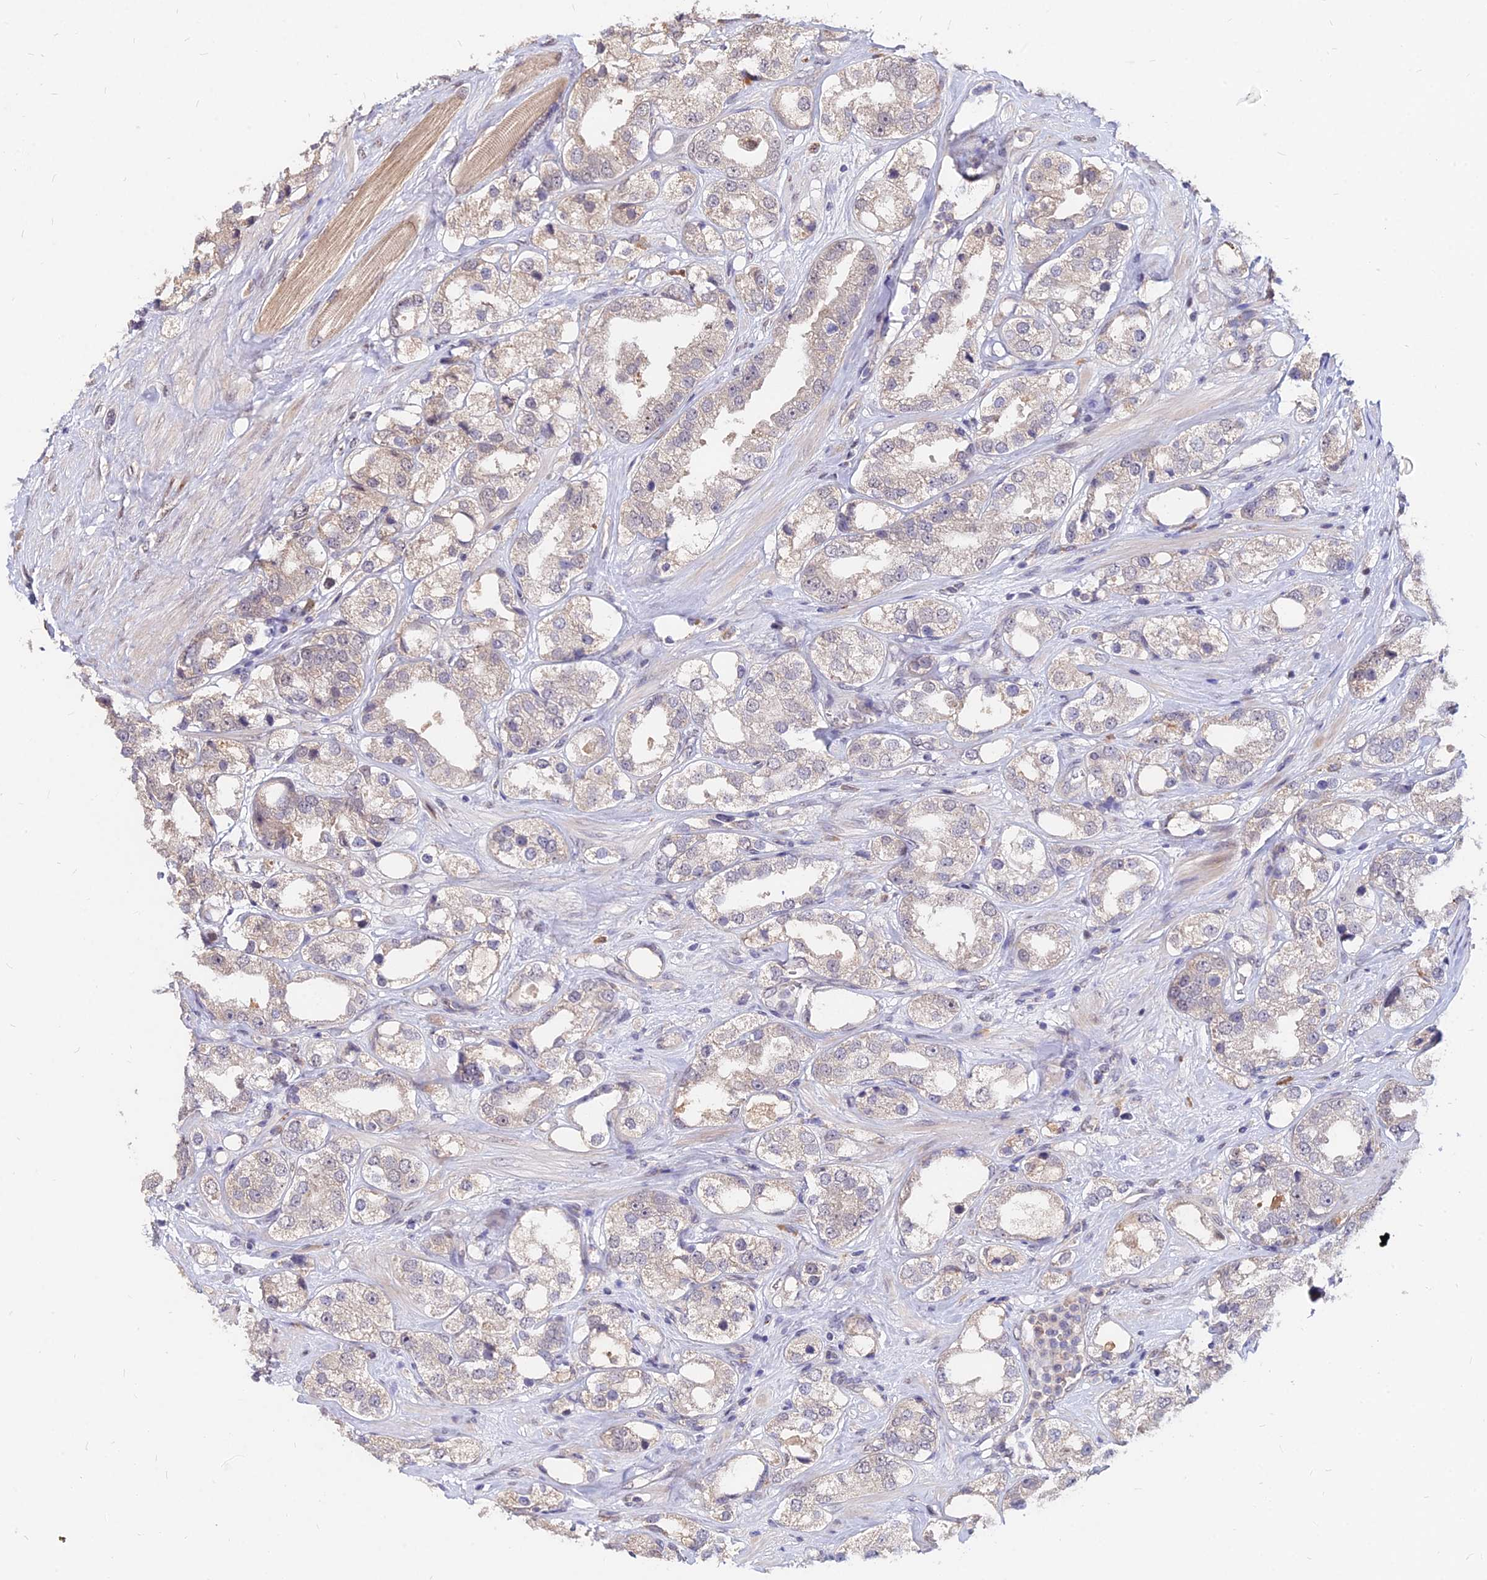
{"staining": {"intensity": "weak", "quantity": "<25%", "location": "cytoplasmic/membranous"}, "tissue": "prostate cancer", "cell_type": "Tumor cells", "image_type": "cancer", "snomed": [{"axis": "morphology", "description": "Adenocarcinoma, NOS"}, {"axis": "topography", "description": "Prostate"}], "caption": "The photomicrograph reveals no significant positivity in tumor cells of adenocarcinoma (prostate).", "gene": "C11orf68", "patient": {"sex": "male", "age": 79}}